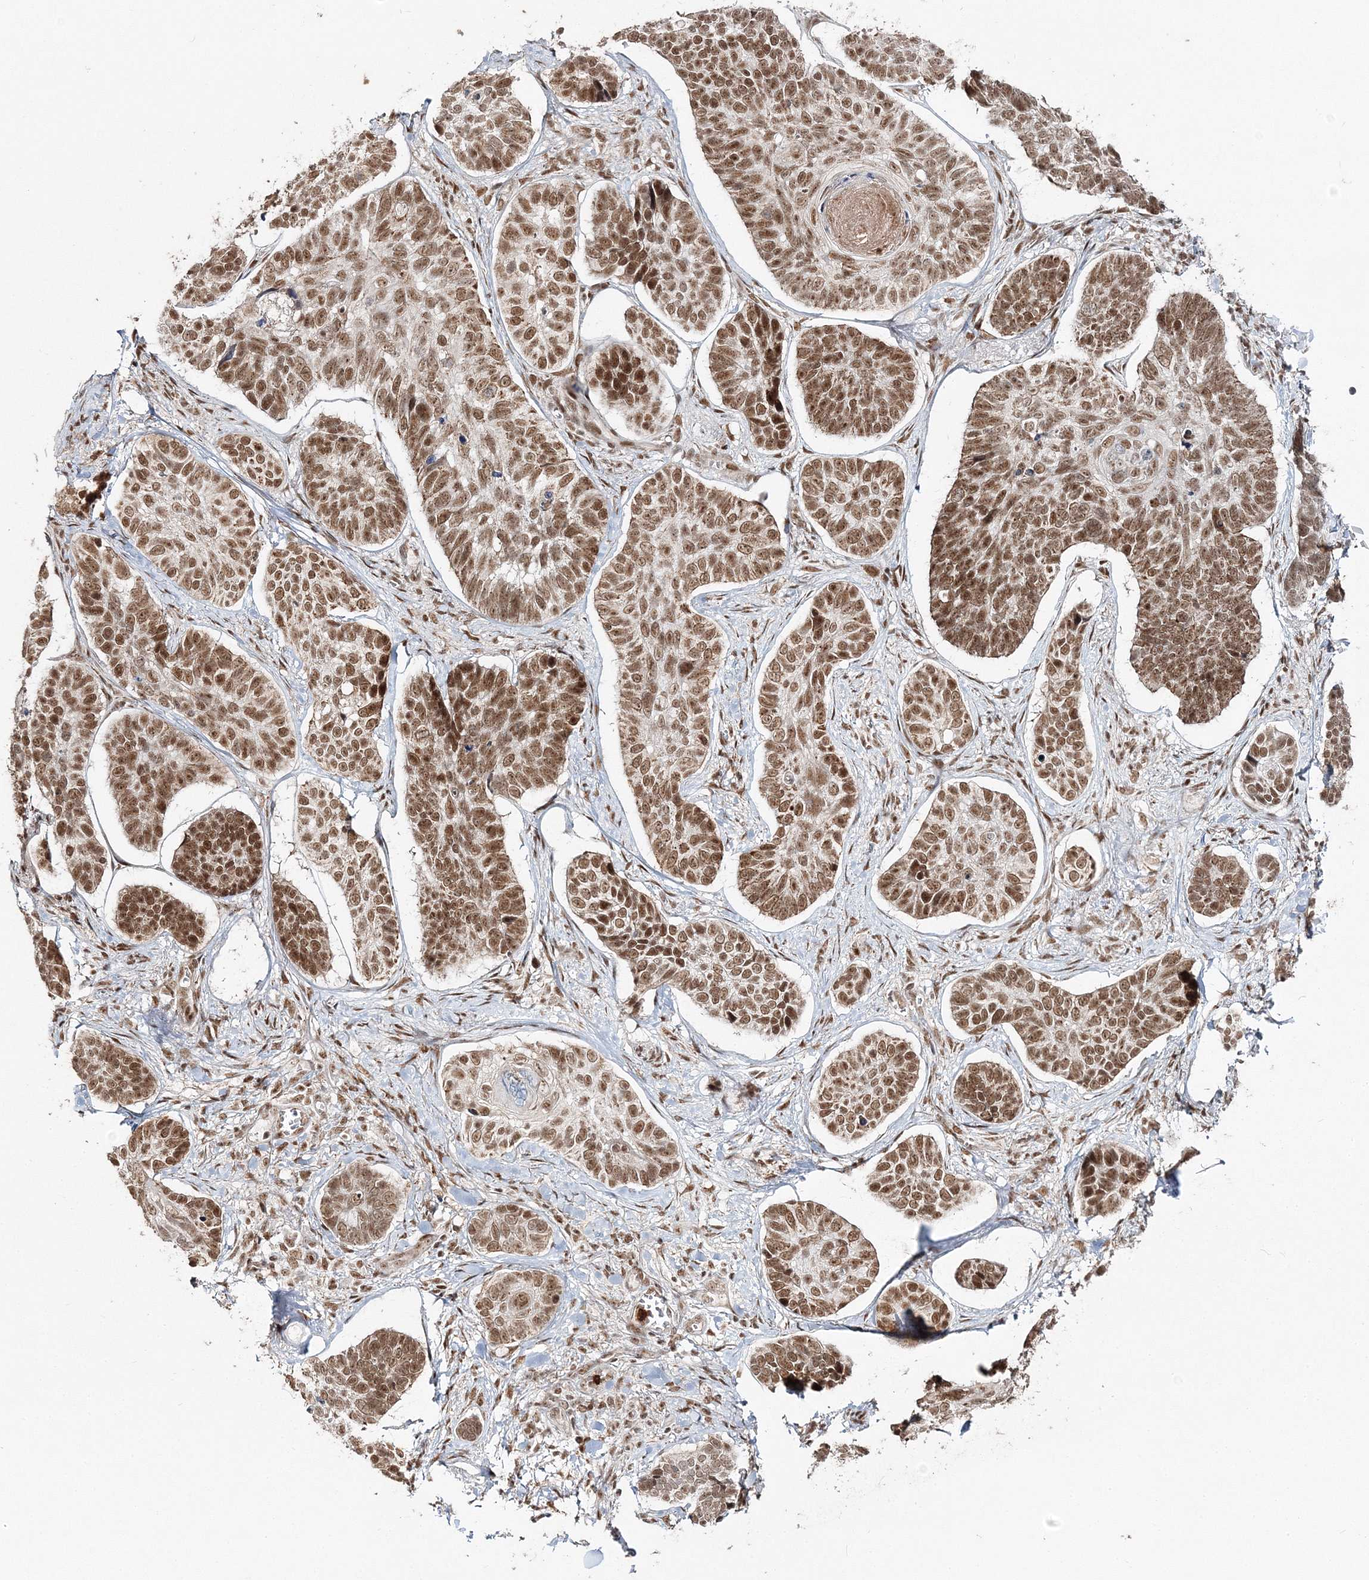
{"staining": {"intensity": "moderate", "quantity": ">75%", "location": "nuclear"}, "tissue": "skin cancer", "cell_type": "Tumor cells", "image_type": "cancer", "snomed": [{"axis": "morphology", "description": "Basal cell carcinoma"}, {"axis": "topography", "description": "Skin"}], "caption": "High-power microscopy captured an immunohistochemistry photomicrograph of skin cancer, revealing moderate nuclear expression in about >75% of tumor cells.", "gene": "QRICH1", "patient": {"sex": "male", "age": 62}}